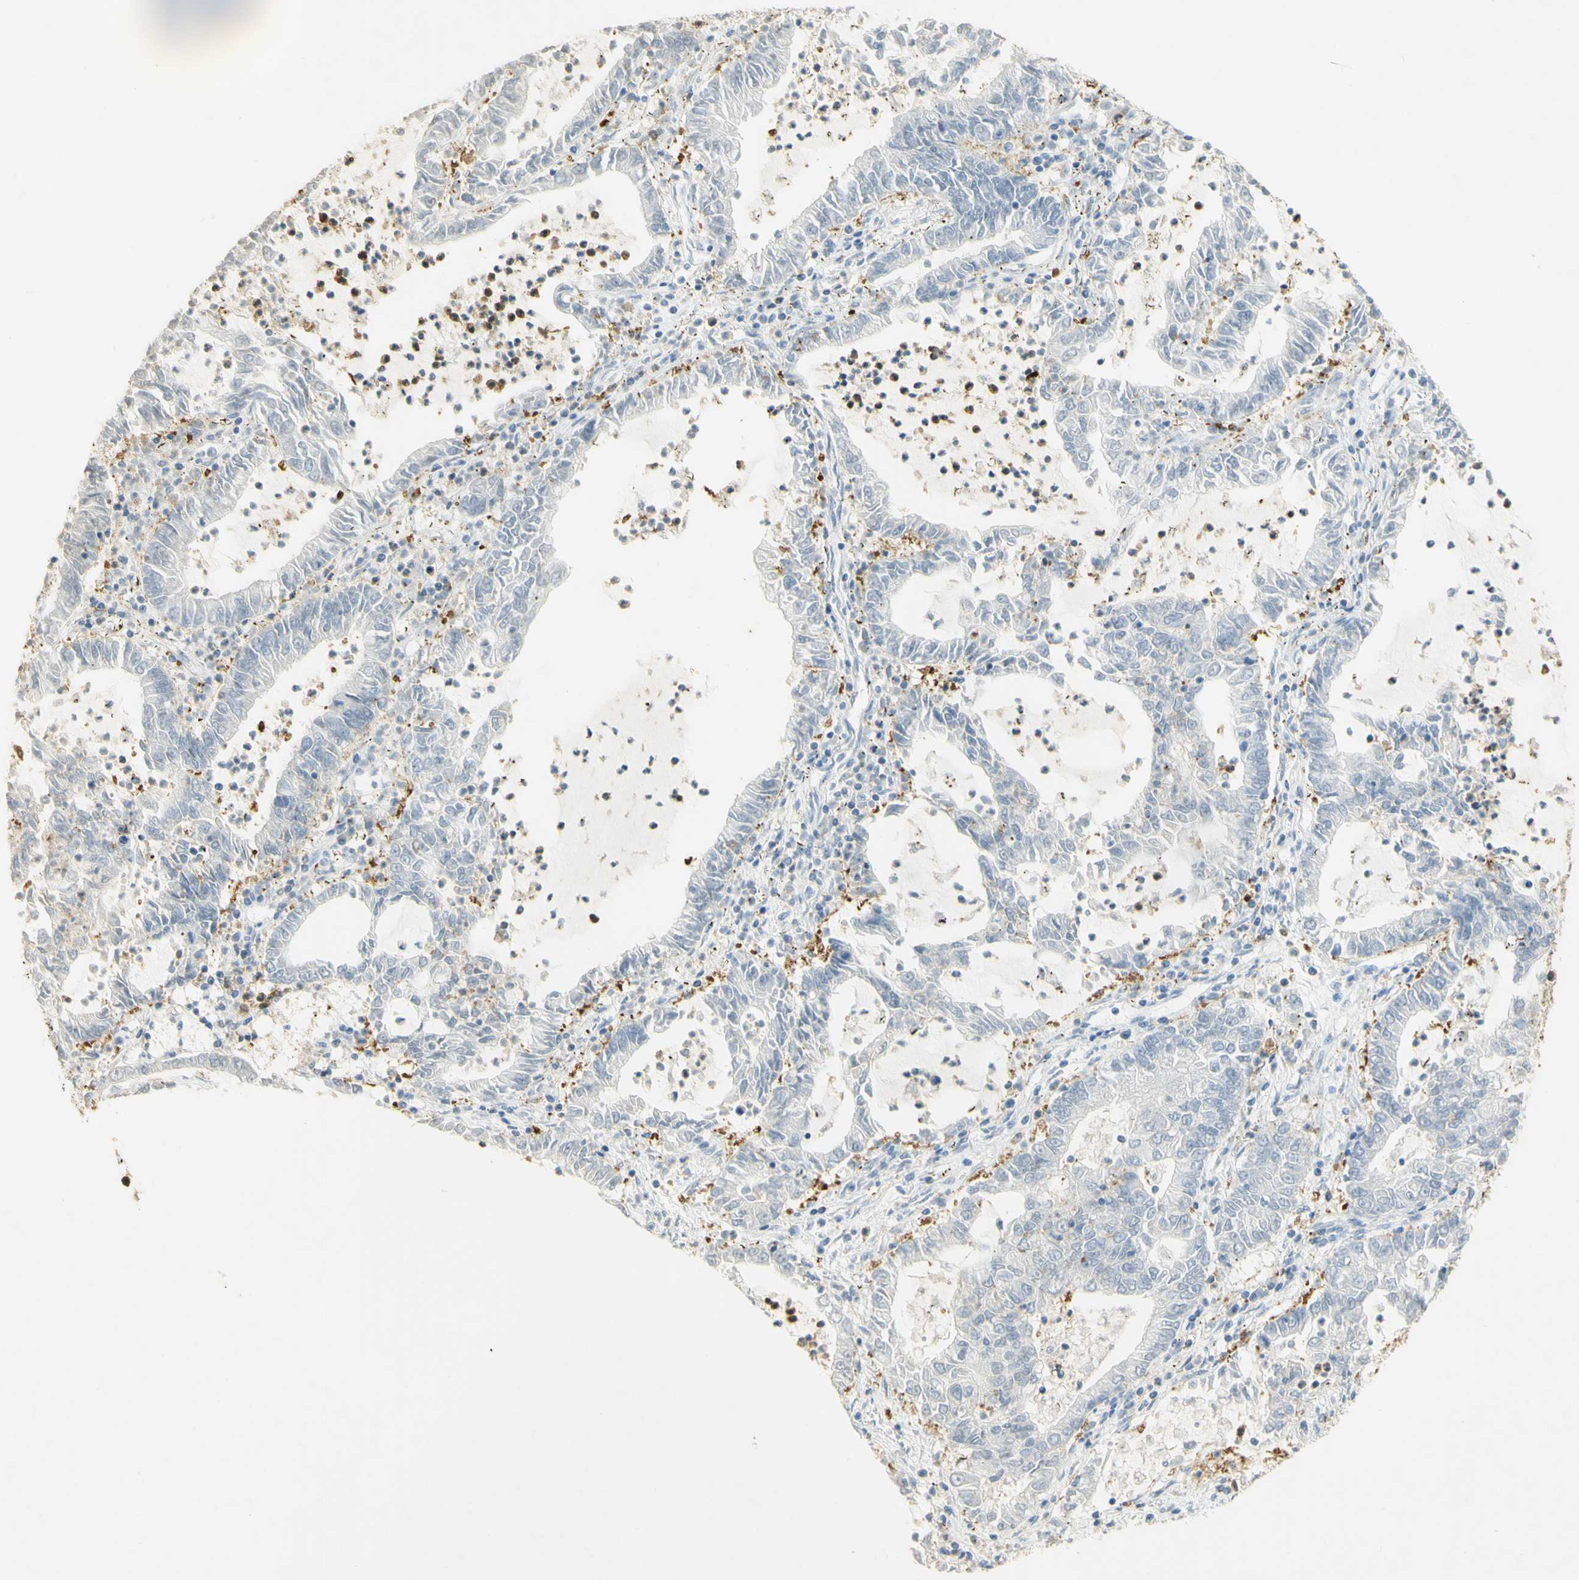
{"staining": {"intensity": "negative", "quantity": "none", "location": "none"}, "tissue": "lung cancer", "cell_type": "Tumor cells", "image_type": "cancer", "snomed": [{"axis": "morphology", "description": "Adenocarcinoma, NOS"}, {"axis": "topography", "description": "Lung"}], "caption": "Image shows no significant protein positivity in tumor cells of adenocarcinoma (lung). (Stains: DAB immunohistochemistry (IHC) with hematoxylin counter stain, Microscopy: brightfield microscopy at high magnification).", "gene": "PAK1", "patient": {"sex": "female", "age": 51}}